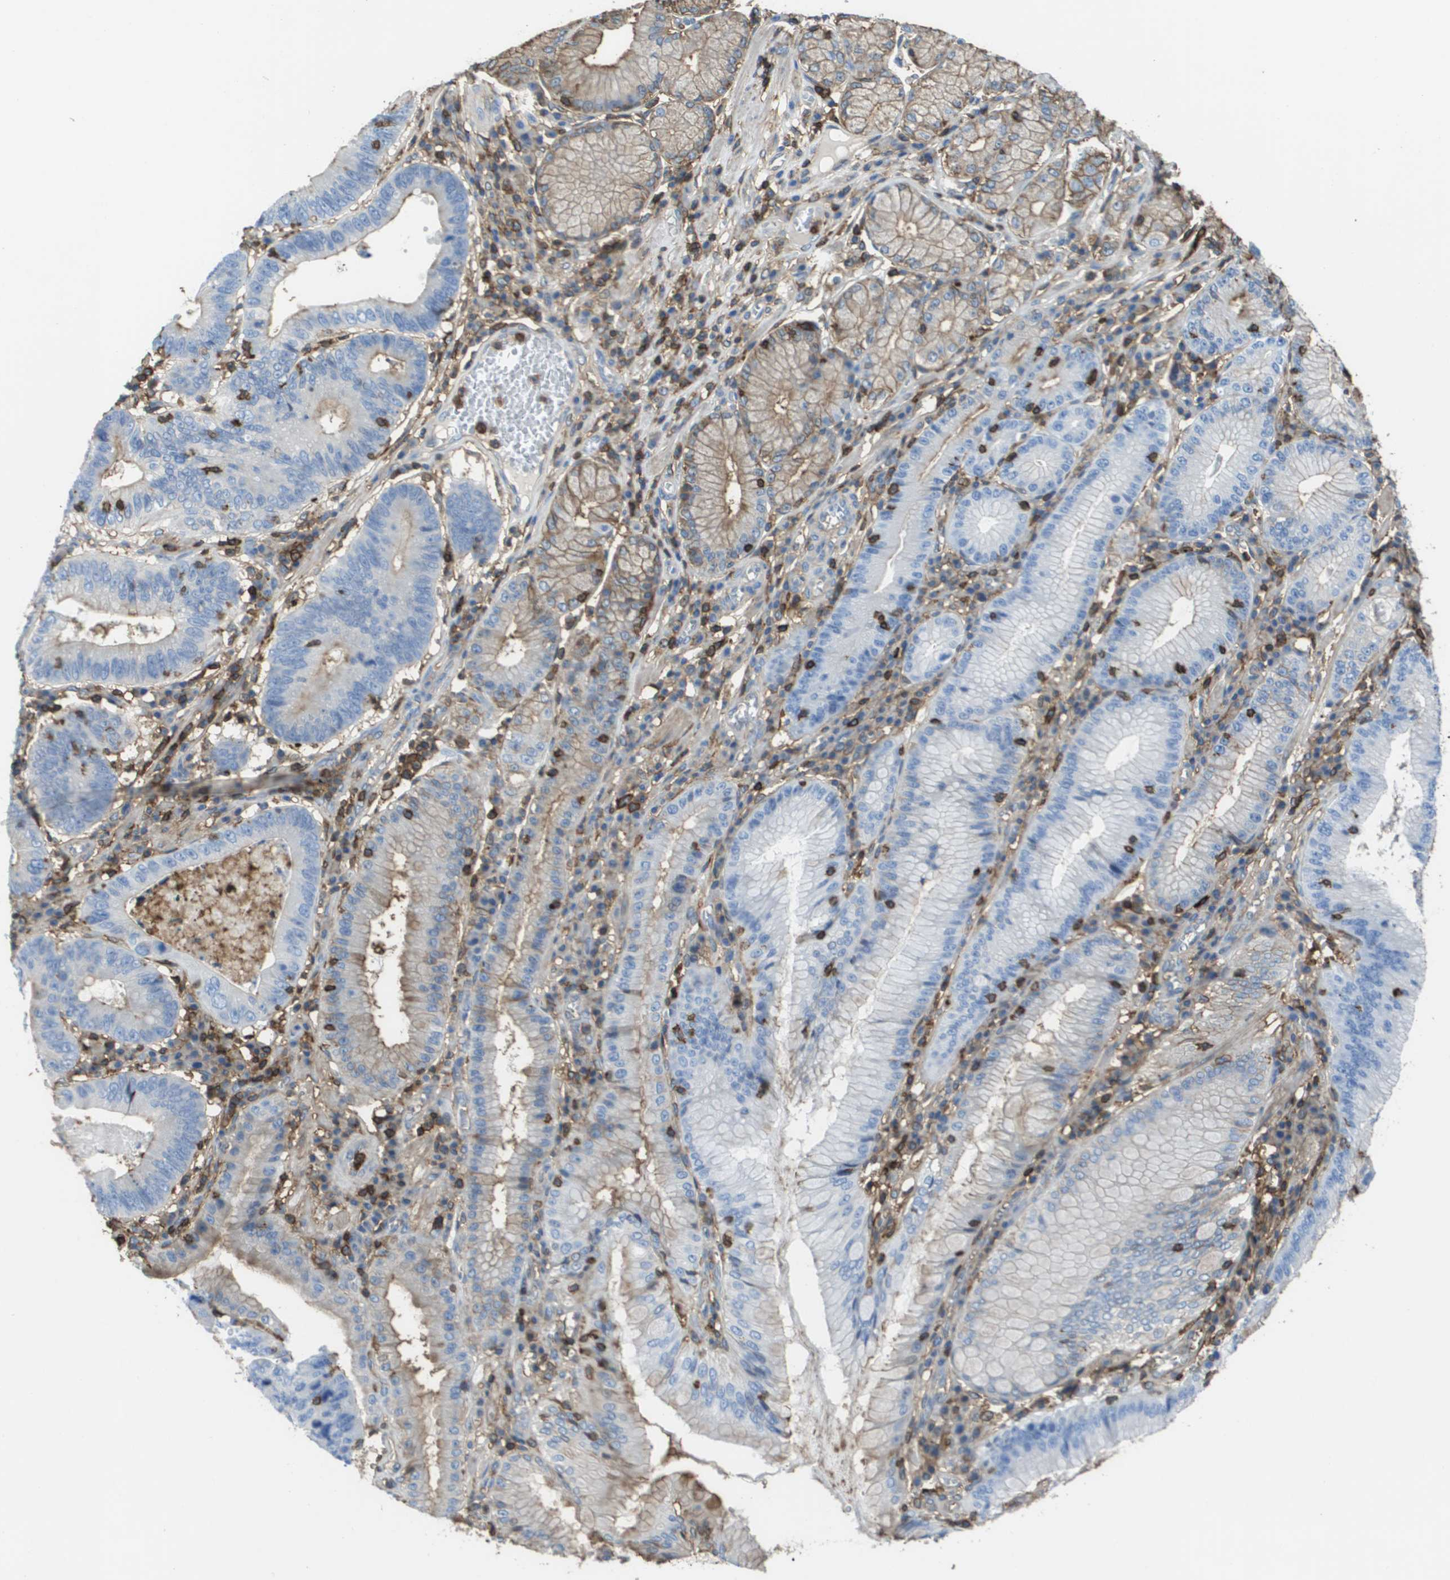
{"staining": {"intensity": "negative", "quantity": "none", "location": "none"}, "tissue": "stomach cancer", "cell_type": "Tumor cells", "image_type": "cancer", "snomed": [{"axis": "morphology", "description": "Adenocarcinoma, NOS"}, {"axis": "topography", "description": "Stomach"}], "caption": "Stomach adenocarcinoma stained for a protein using IHC shows no expression tumor cells.", "gene": "PASK", "patient": {"sex": "male", "age": 59}}